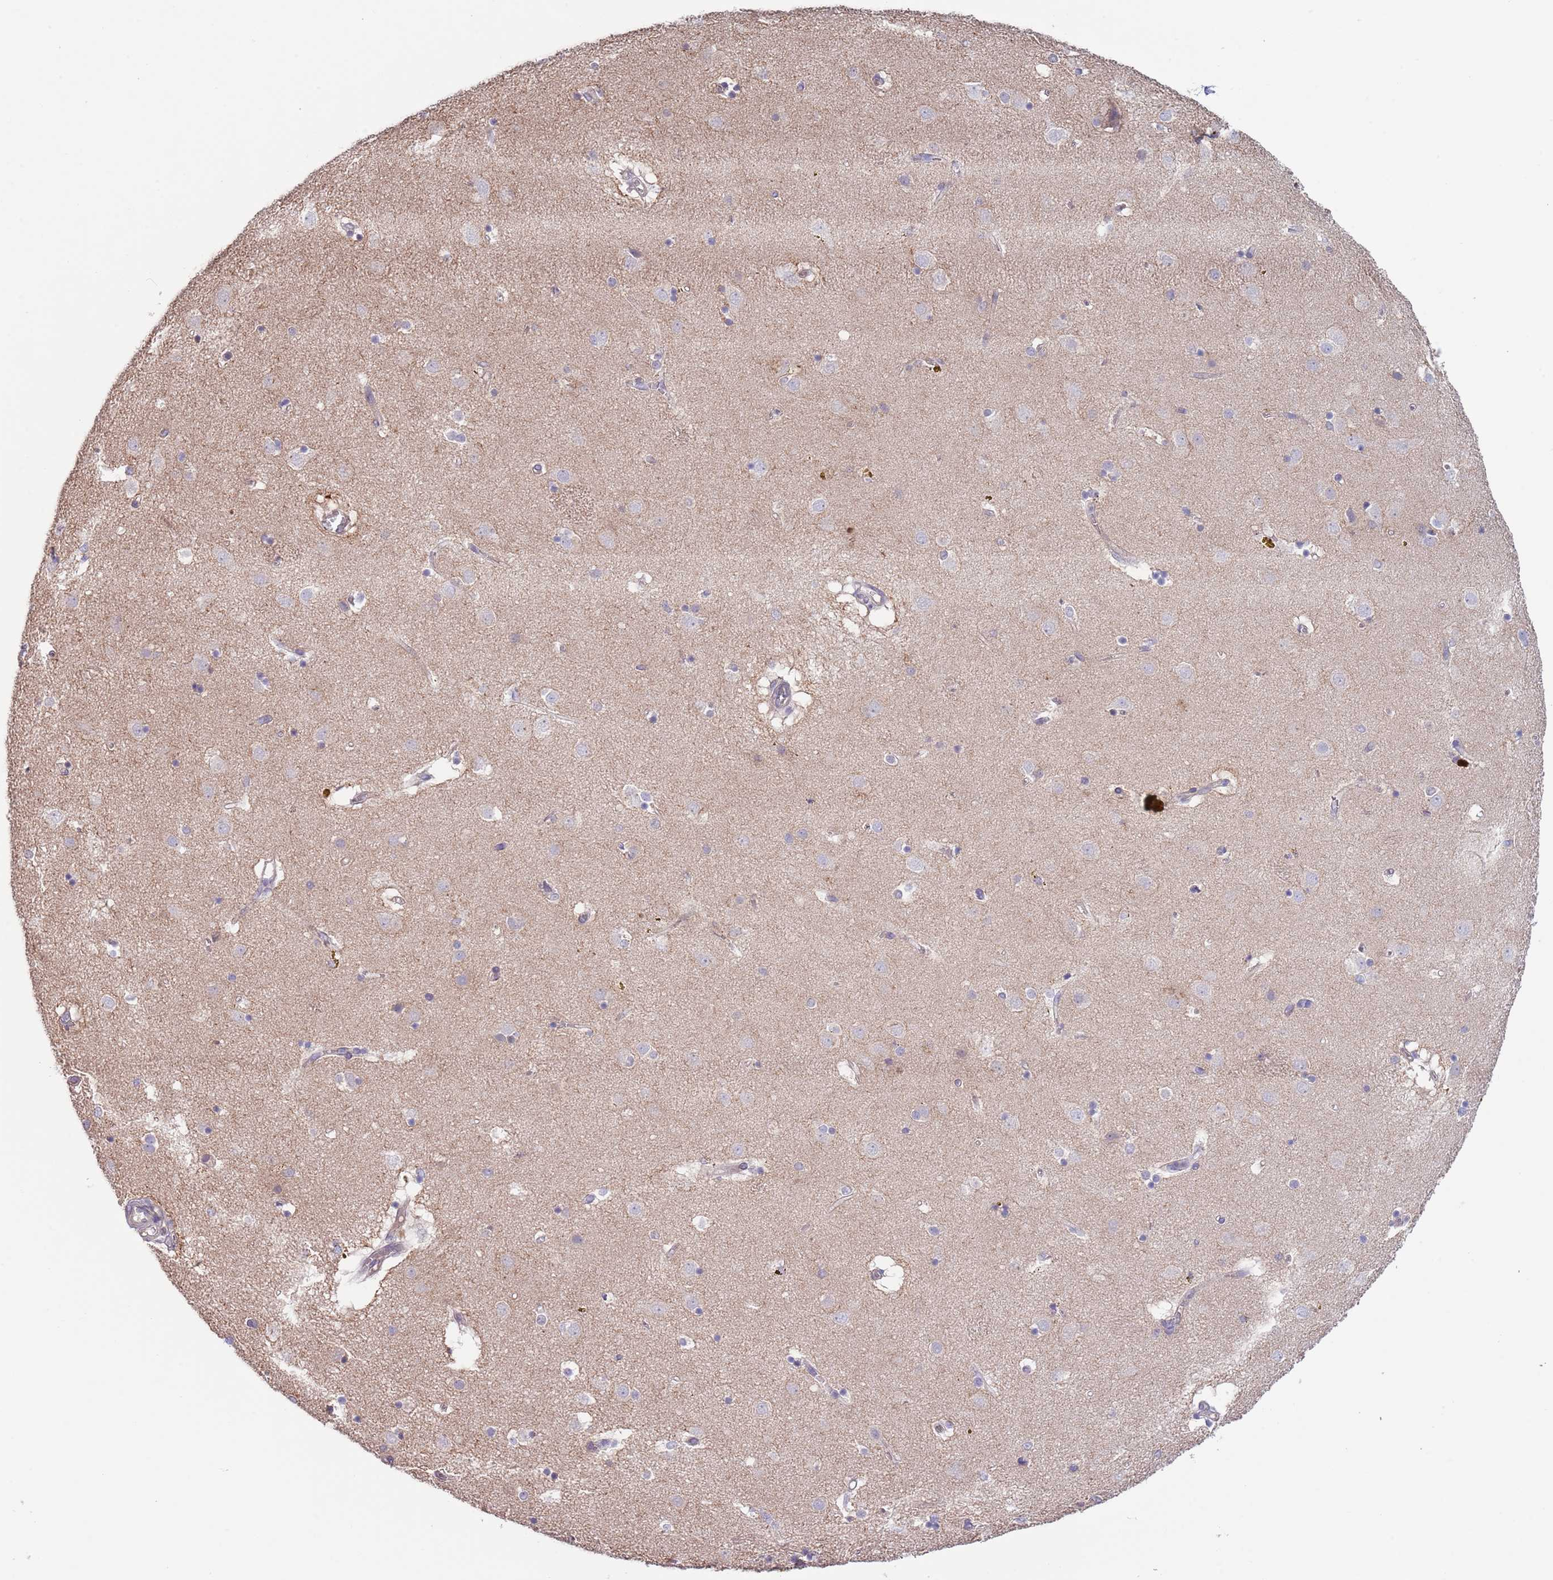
{"staining": {"intensity": "negative", "quantity": "none", "location": "none"}, "tissue": "caudate", "cell_type": "Glial cells", "image_type": "normal", "snomed": [{"axis": "morphology", "description": "Normal tissue, NOS"}, {"axis": "topography", "description": "Lateral ventricle wall"}], "caption": "This is an IHC photomicrograph of benign human caudate. There is no staining in glial cells.", "gene": "RNF169", "patient": {"sex": "male", "age": 70}}